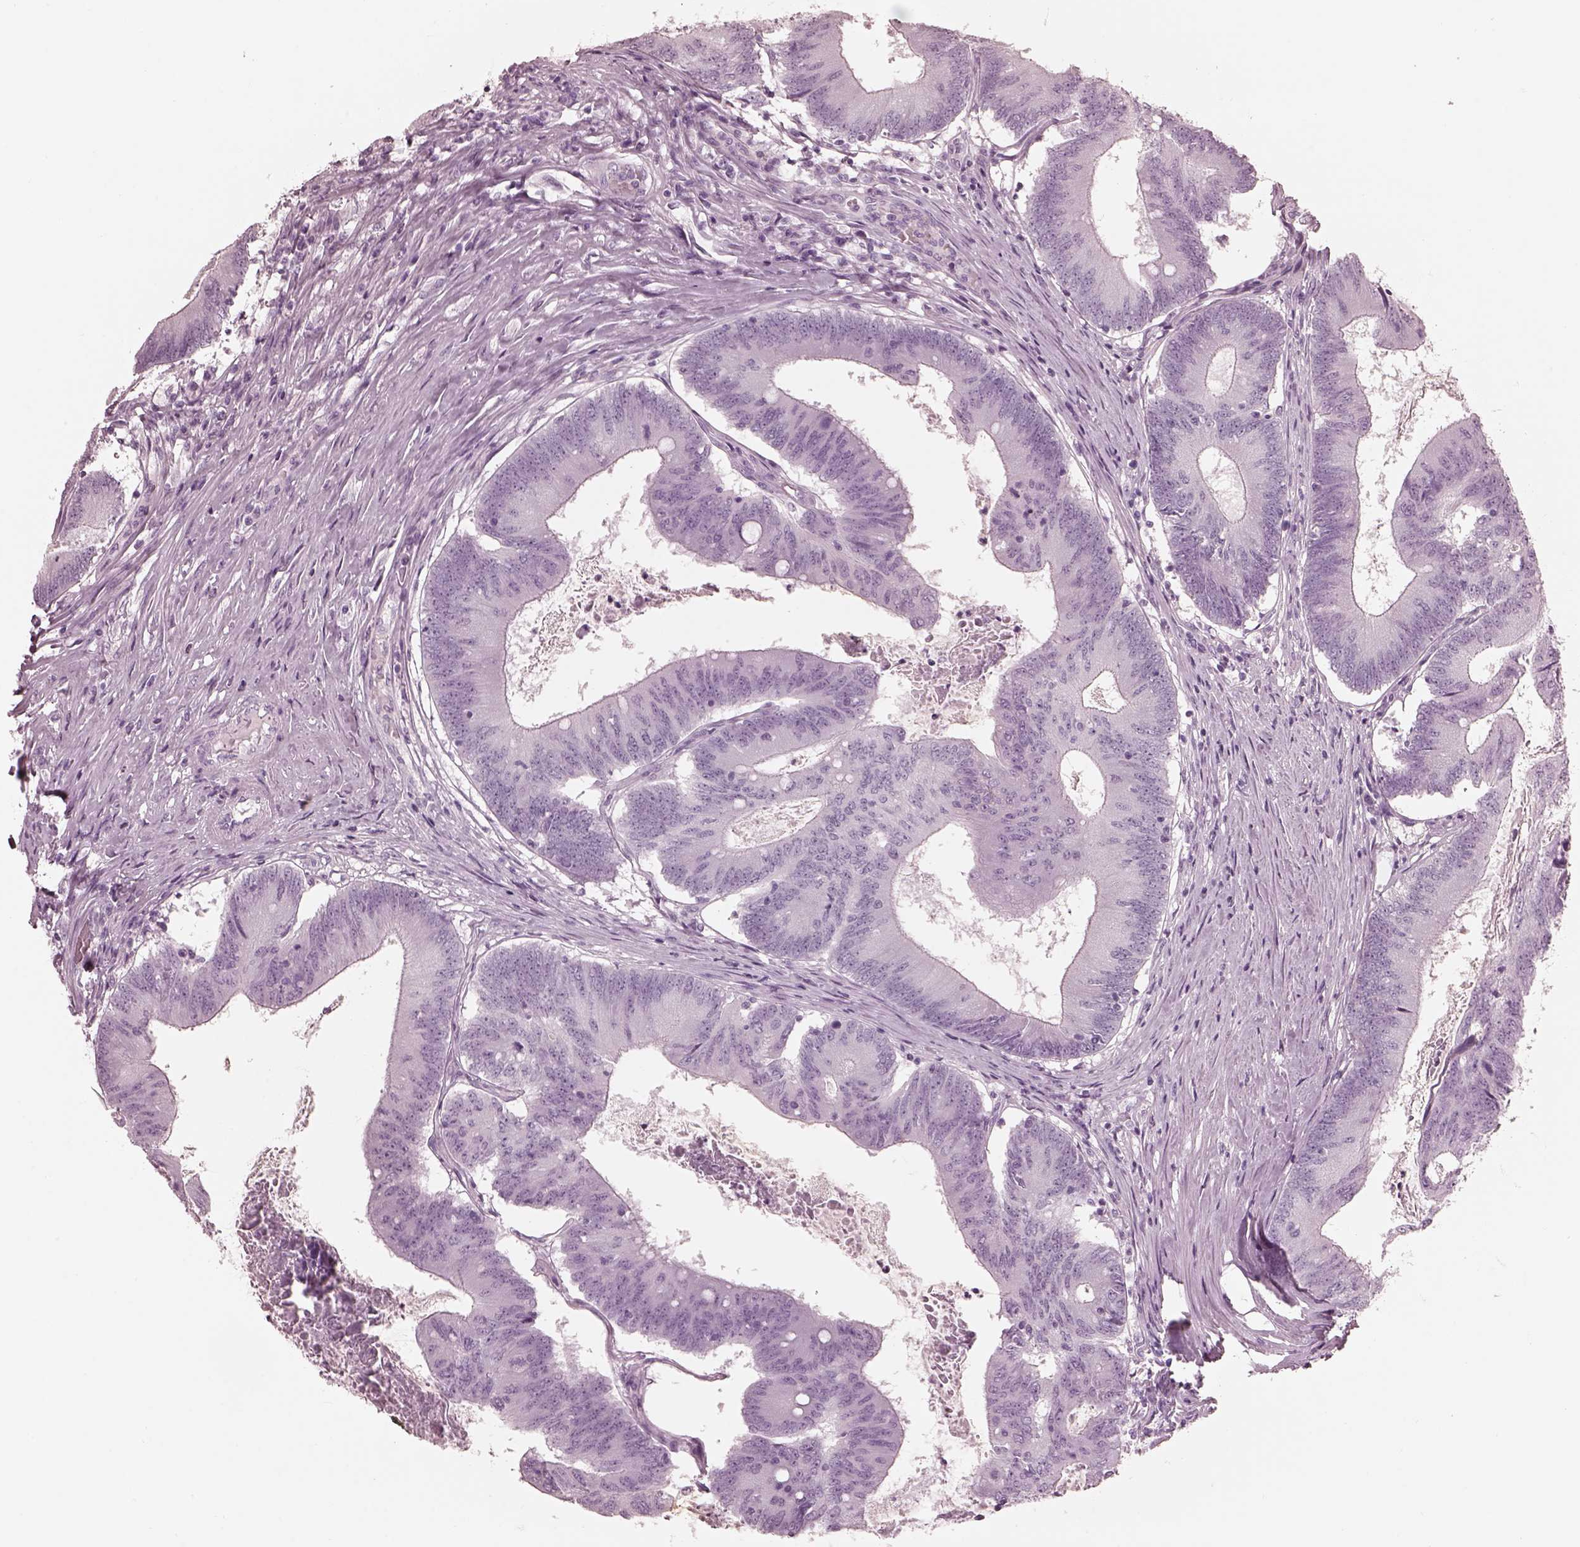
{"staining": {"intensity": "negative", "quantity": "none", "location": "none"}, "tissue": "colorectal cancer", "cell_type": "Tumor cells", "image_type": "cancer", "snomed": [{"axis": "morphology", "description": "Adenocarcinoma, NOS"}, {"axis": "topography", "description": "Colon"}], "caption": "There is no significant expression in tumor cells of colorectal adenocarcinoma.", "gene": "FABP9", "patient": {"sex": "female", "age": 70}}